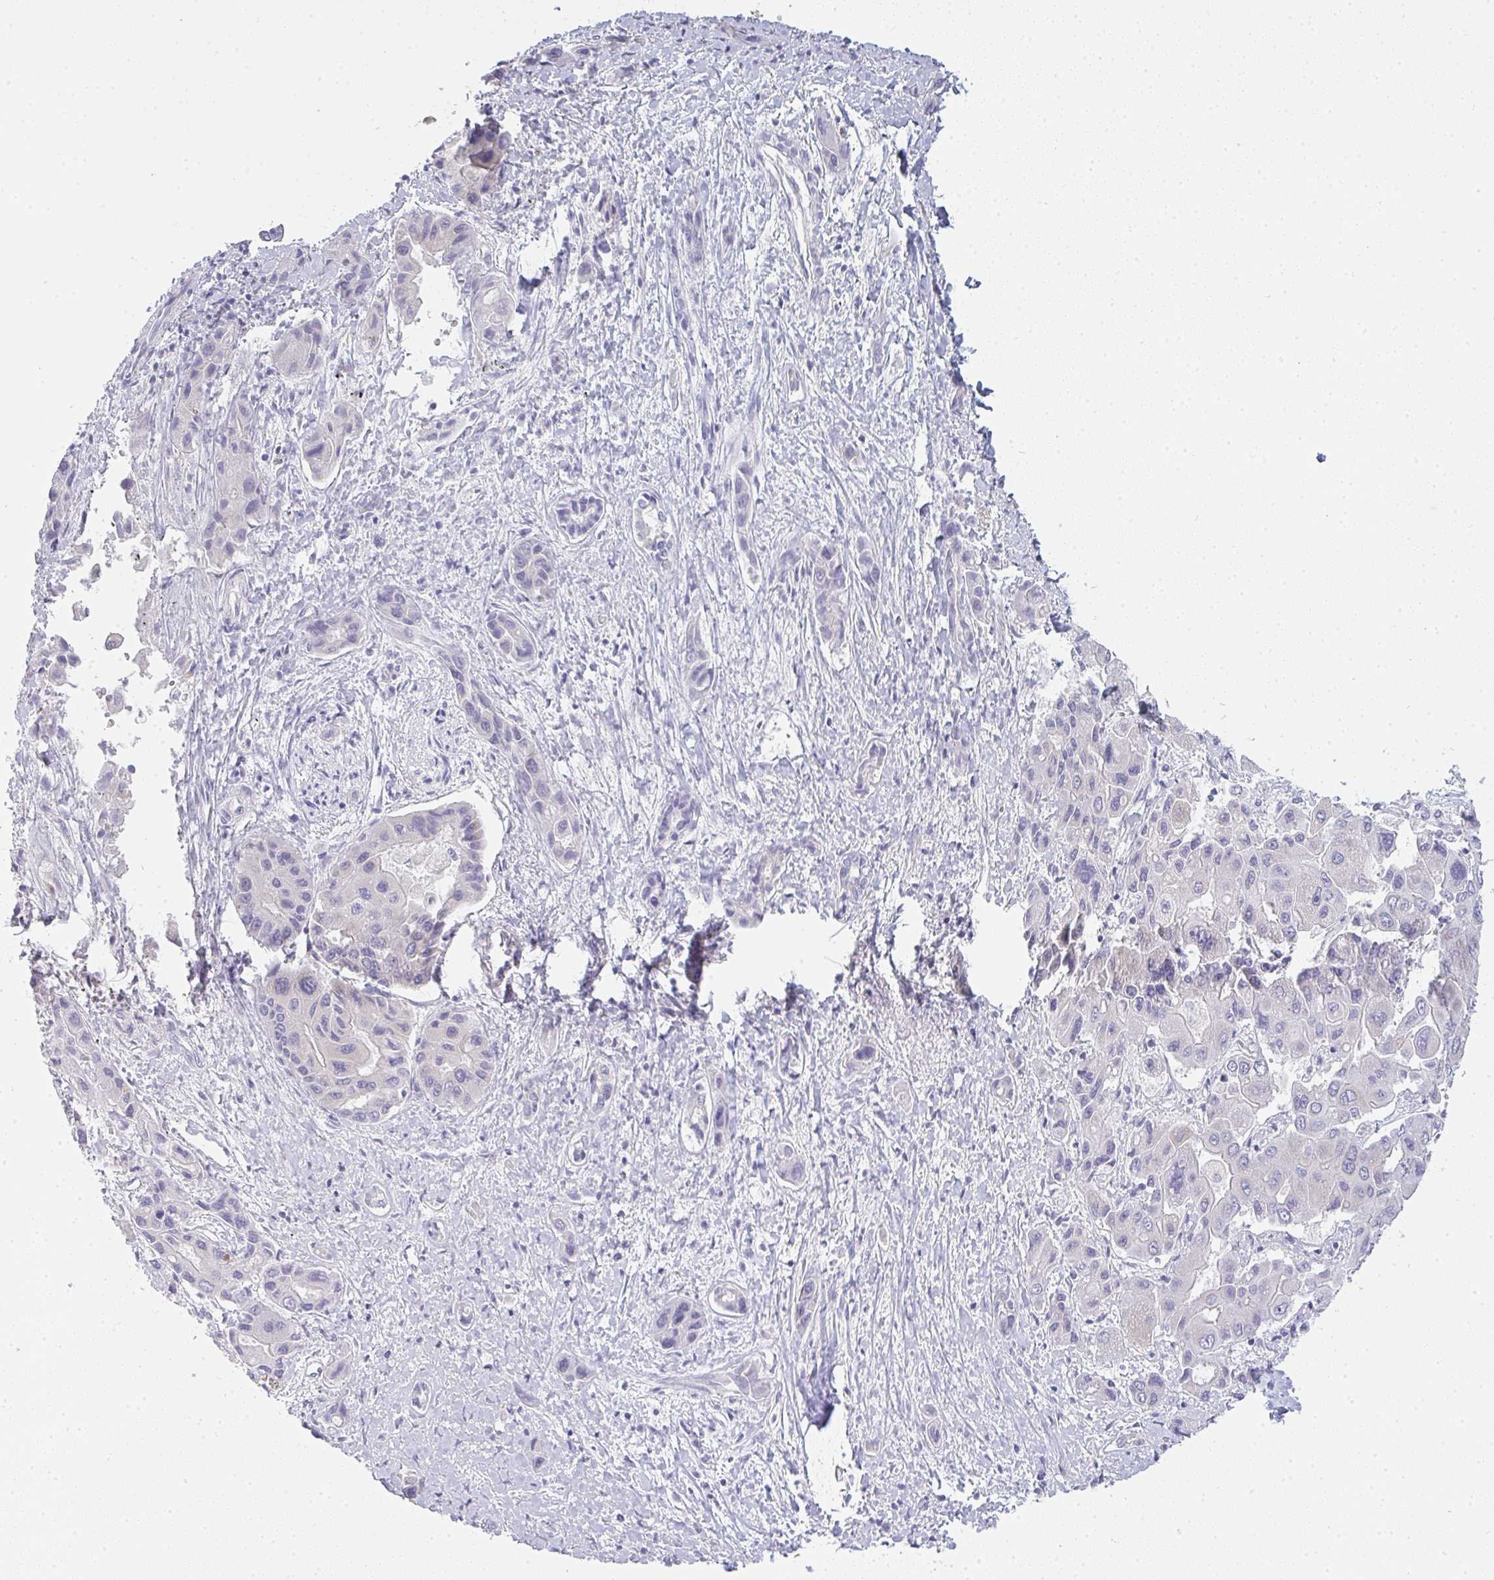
{"staining": {"intensity": "negative", "quantity": "none", "location": "none"}, "tissue": "liver cancer", "cell_type": "Tumor cells", "image_type": "cancer", "snomed": [{"axis": "morphology", "description": "Cholangiocarcinoma"}, {"axis": "topography", "description": "Liver"}], "caption": "High magnification brightfield microscopy of liver cholangiocarcinoma stained with DAB (brown) and counterstained with hematoxylin (blue): tumor cells show no significant staining.", "gene": "GSDMB", "patient": {"sex": "male", "age": 67}}